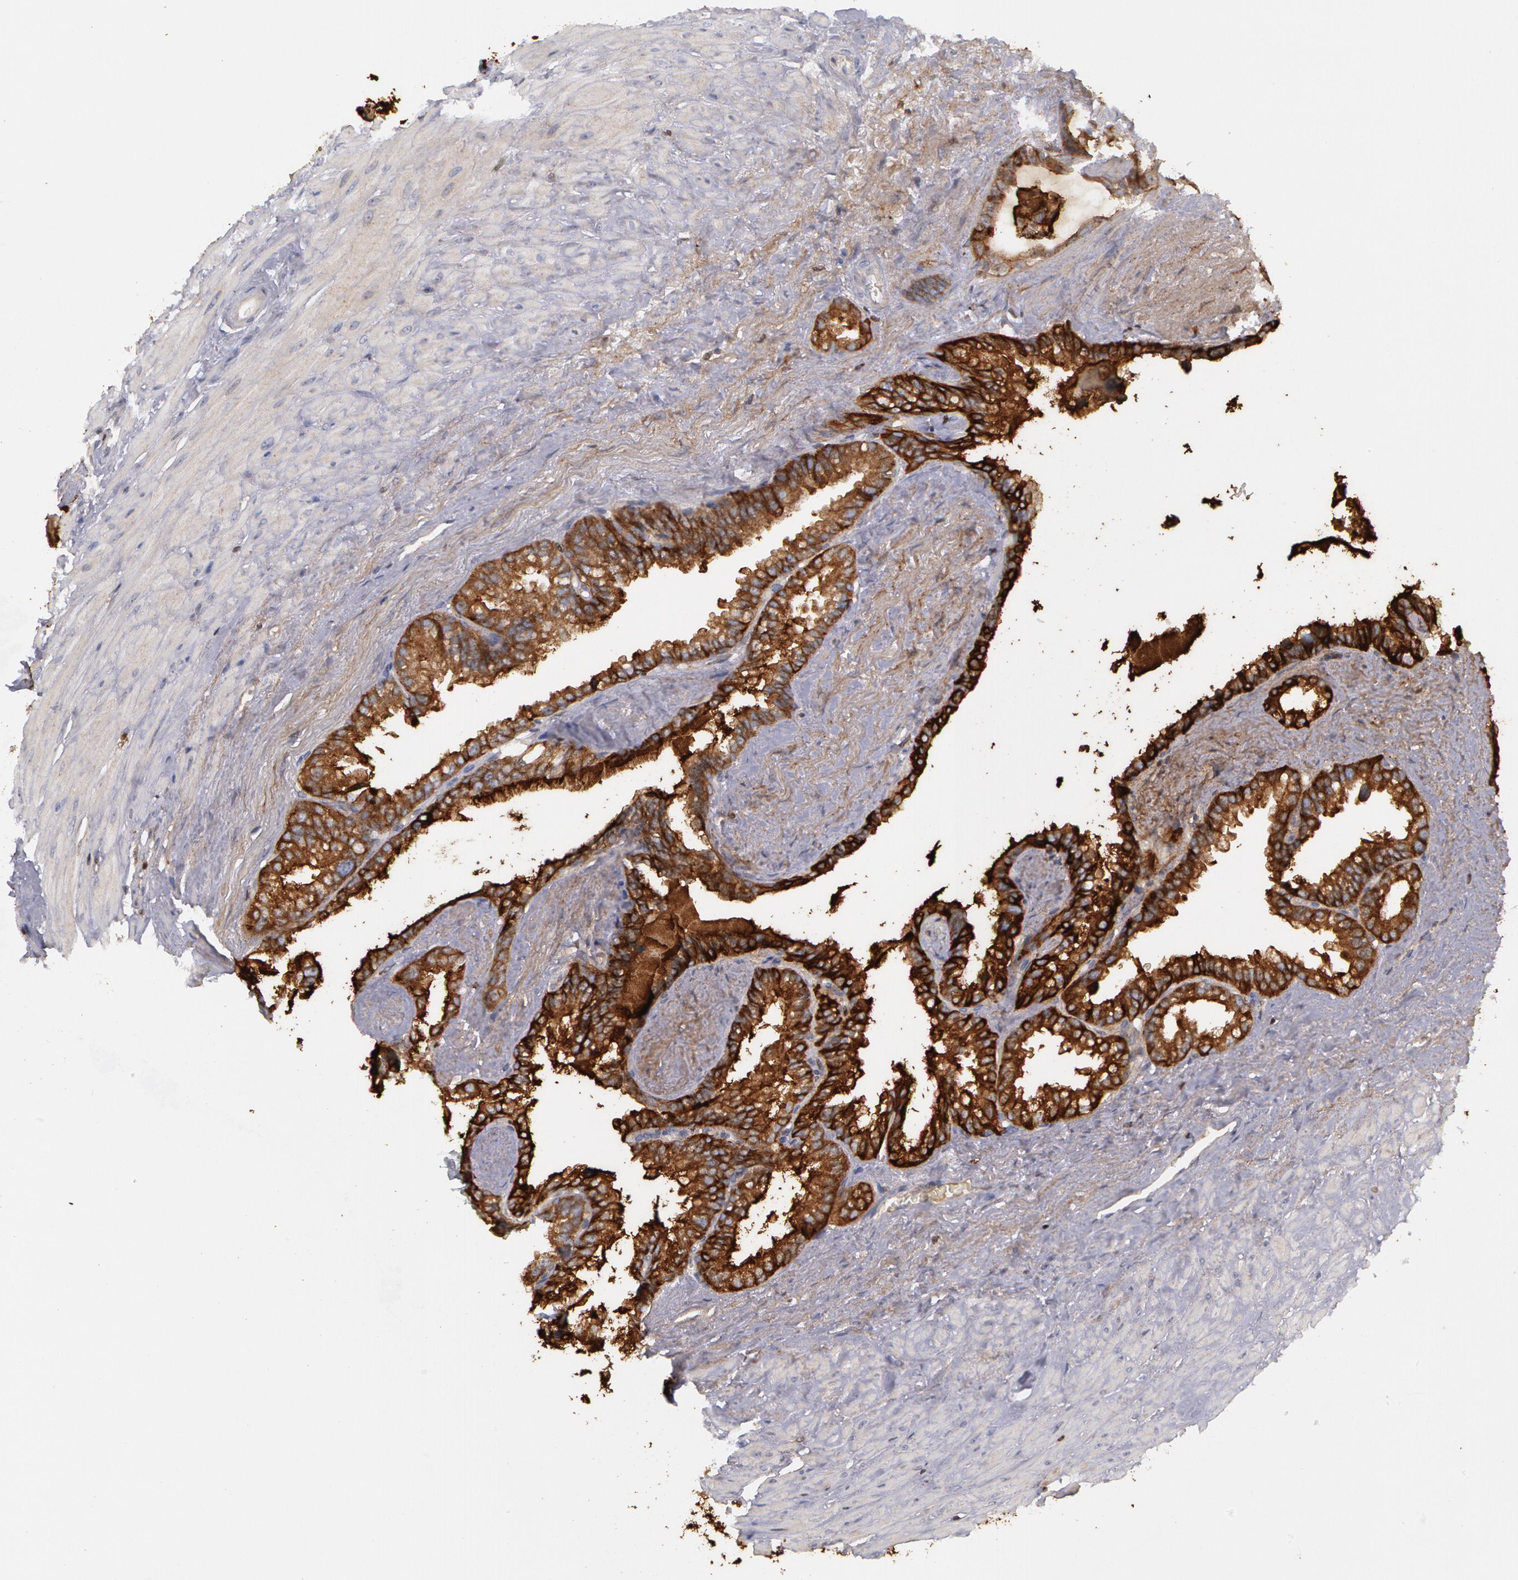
{"staining": {"intensity": "strong", "quantity": ">75%", "location": "cytoplasmic/membranous"}, "tissue": "seminal vesicle", "cell_type": "Glandular cells", "image_type": "normal", "snomed": [{"axis": "morphology", "description": "Normal tissue, NOS"}, {"axis": "topography", "description": "Prostate"}, {"axis": "topography", "description": "Seminal veicle"}], "caption": "Seminal vesicle stained with DAB immunohistochemistry demonstrates high levels of strong cytoplasmic/membranous expression in approximately >75% of glandular cells.", "gene": "ERBB2", "patient": {"sex": "male", "age": 63}}